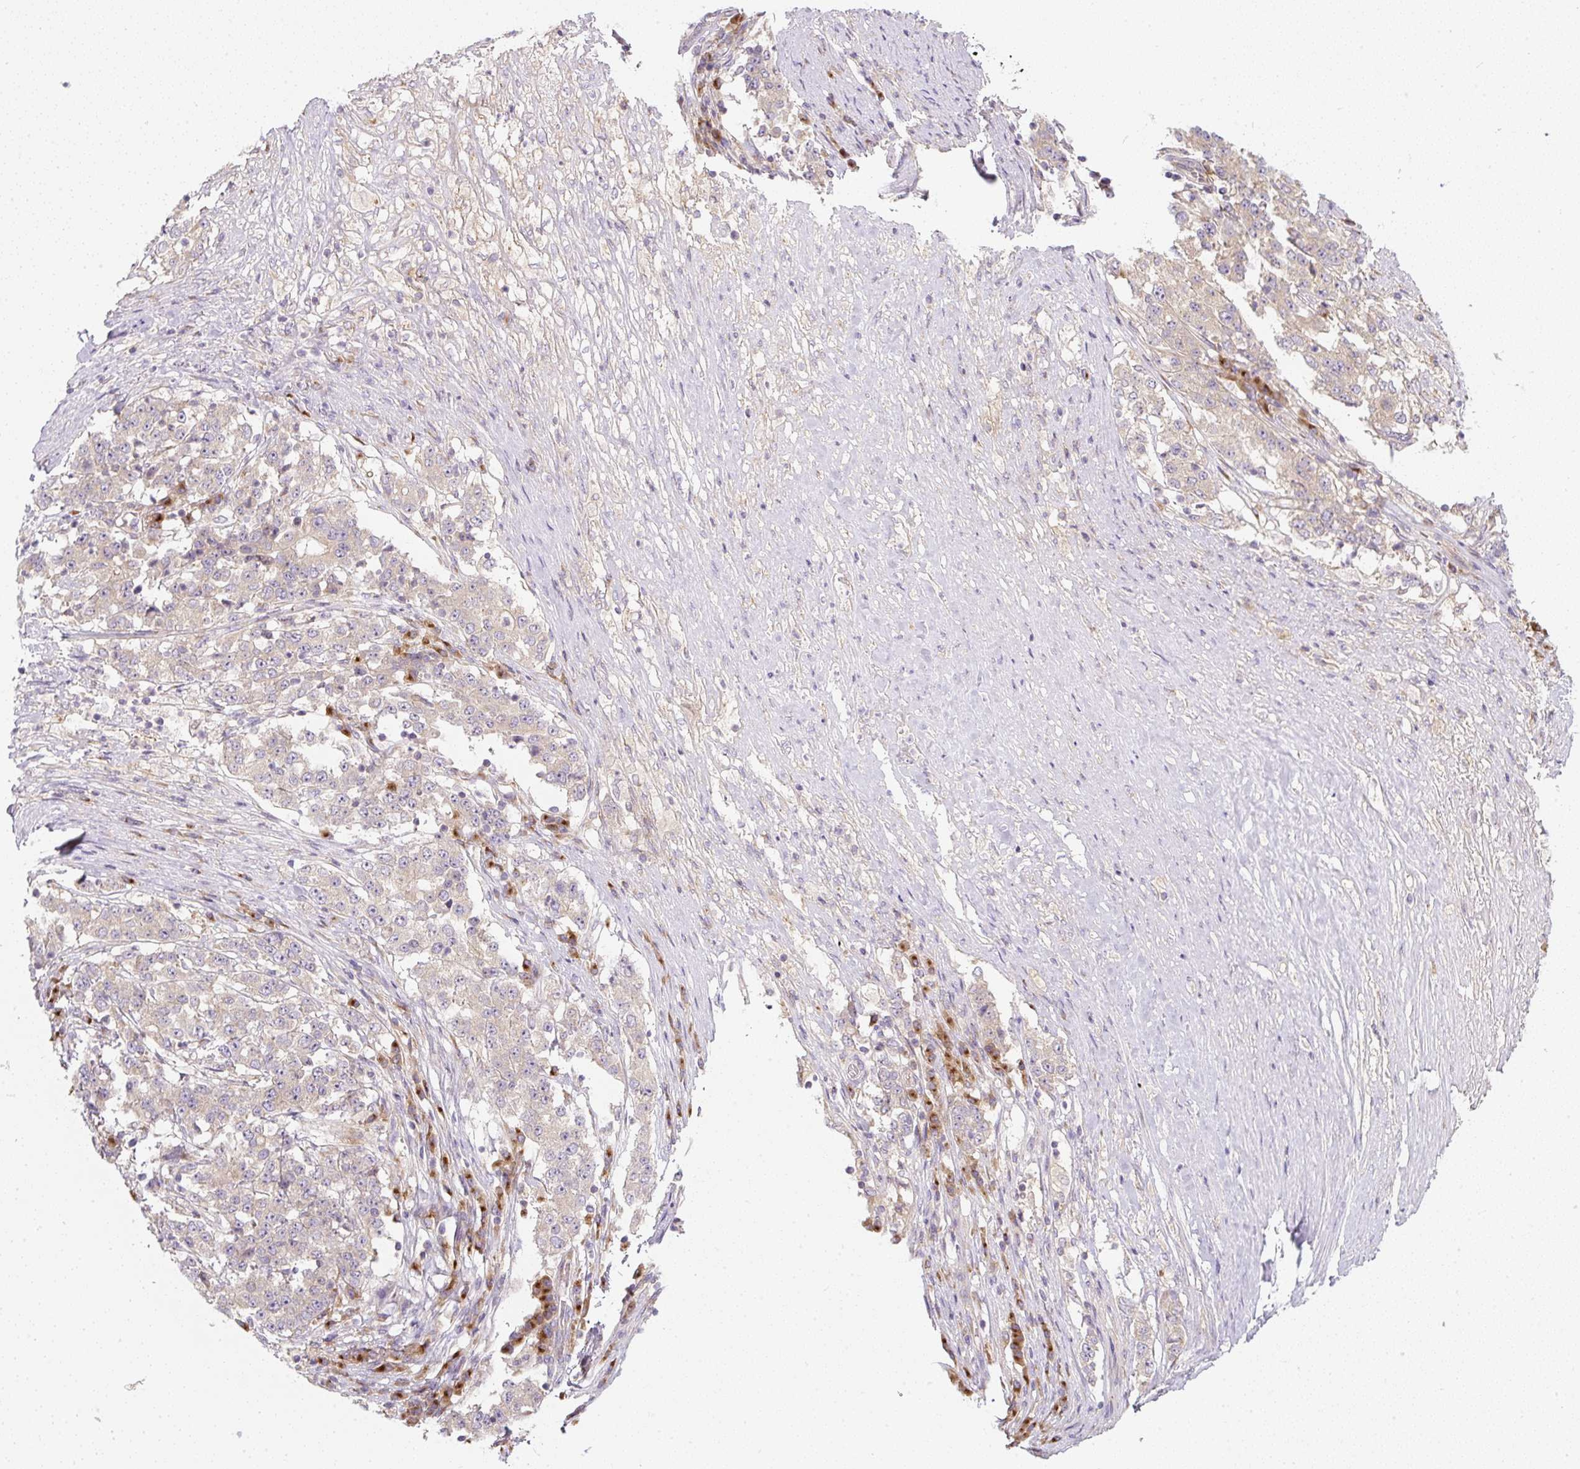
{"staining": {"intensity": "weak", "quantity": "<25%", "location": "cytoplasmic/membranous"}, "tissue": "stomach cancer", "cell_type": "Tumor cells", "image_type": "cancer", "snomed": [{"axis": "morphology", "description": "Adenocarcinoma, NOS"}, {"axis": "topography", "description": "Stomach"}], "caption": "Human stomach cancer stained for a protein using immunohistochemistry displays no expression in tumor cells.", "gene": "MLX", "patient": {"sex": "male", "age": 59}}